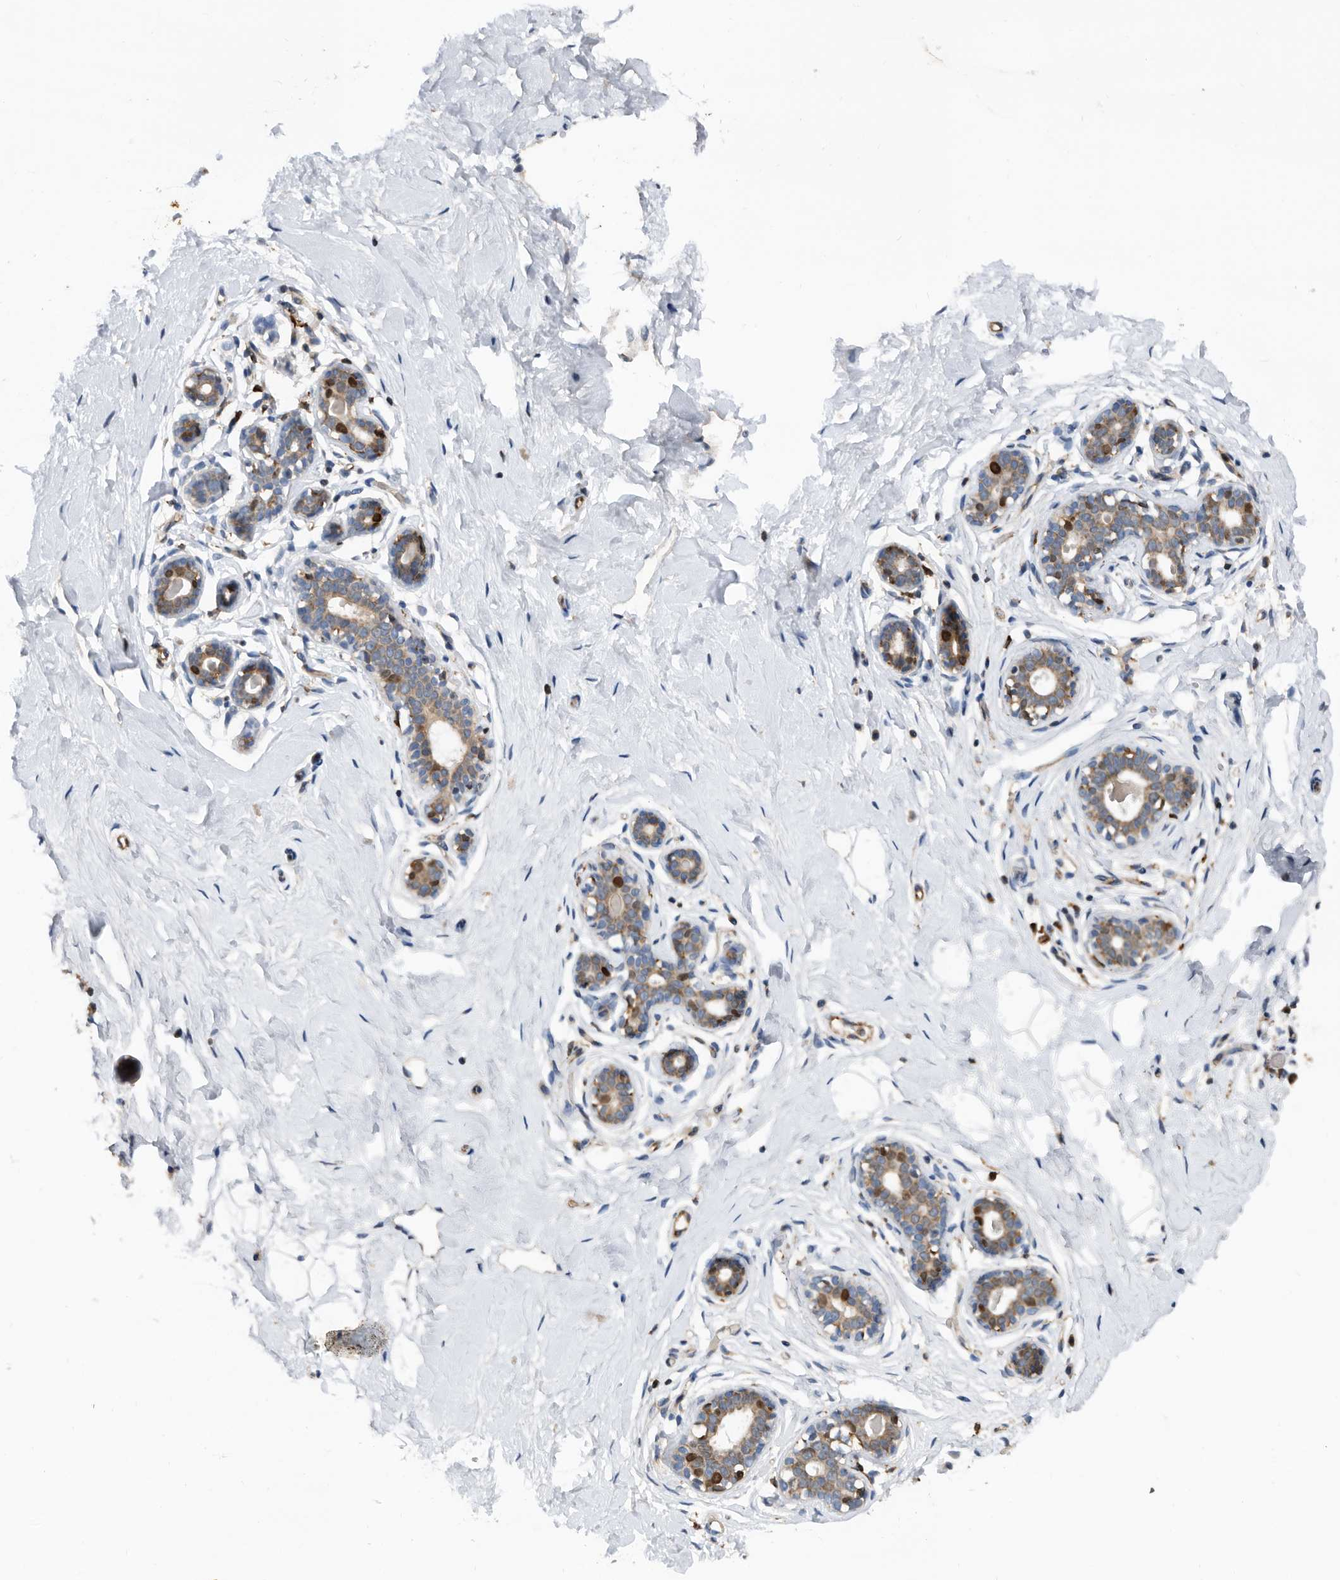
{"staining": {"intensity": "negative", "quantity": "none", "location": "none"}, "tissue": "breast", "cell_type": "Adipocytes", "image_type": "normal", "snomed": [{"axis": "morphology", "description": "Normal tissue, NOS"}, {"axis": "morphology", "description": "Adenoma, NOS"}, {"axis": "topography", "description": "Breast"}], "caption": "The micrograph displays no significant staining in adipocytes of breast.", "gene": "ATAD2", "patient": {"sex": "female", "age": 23}}